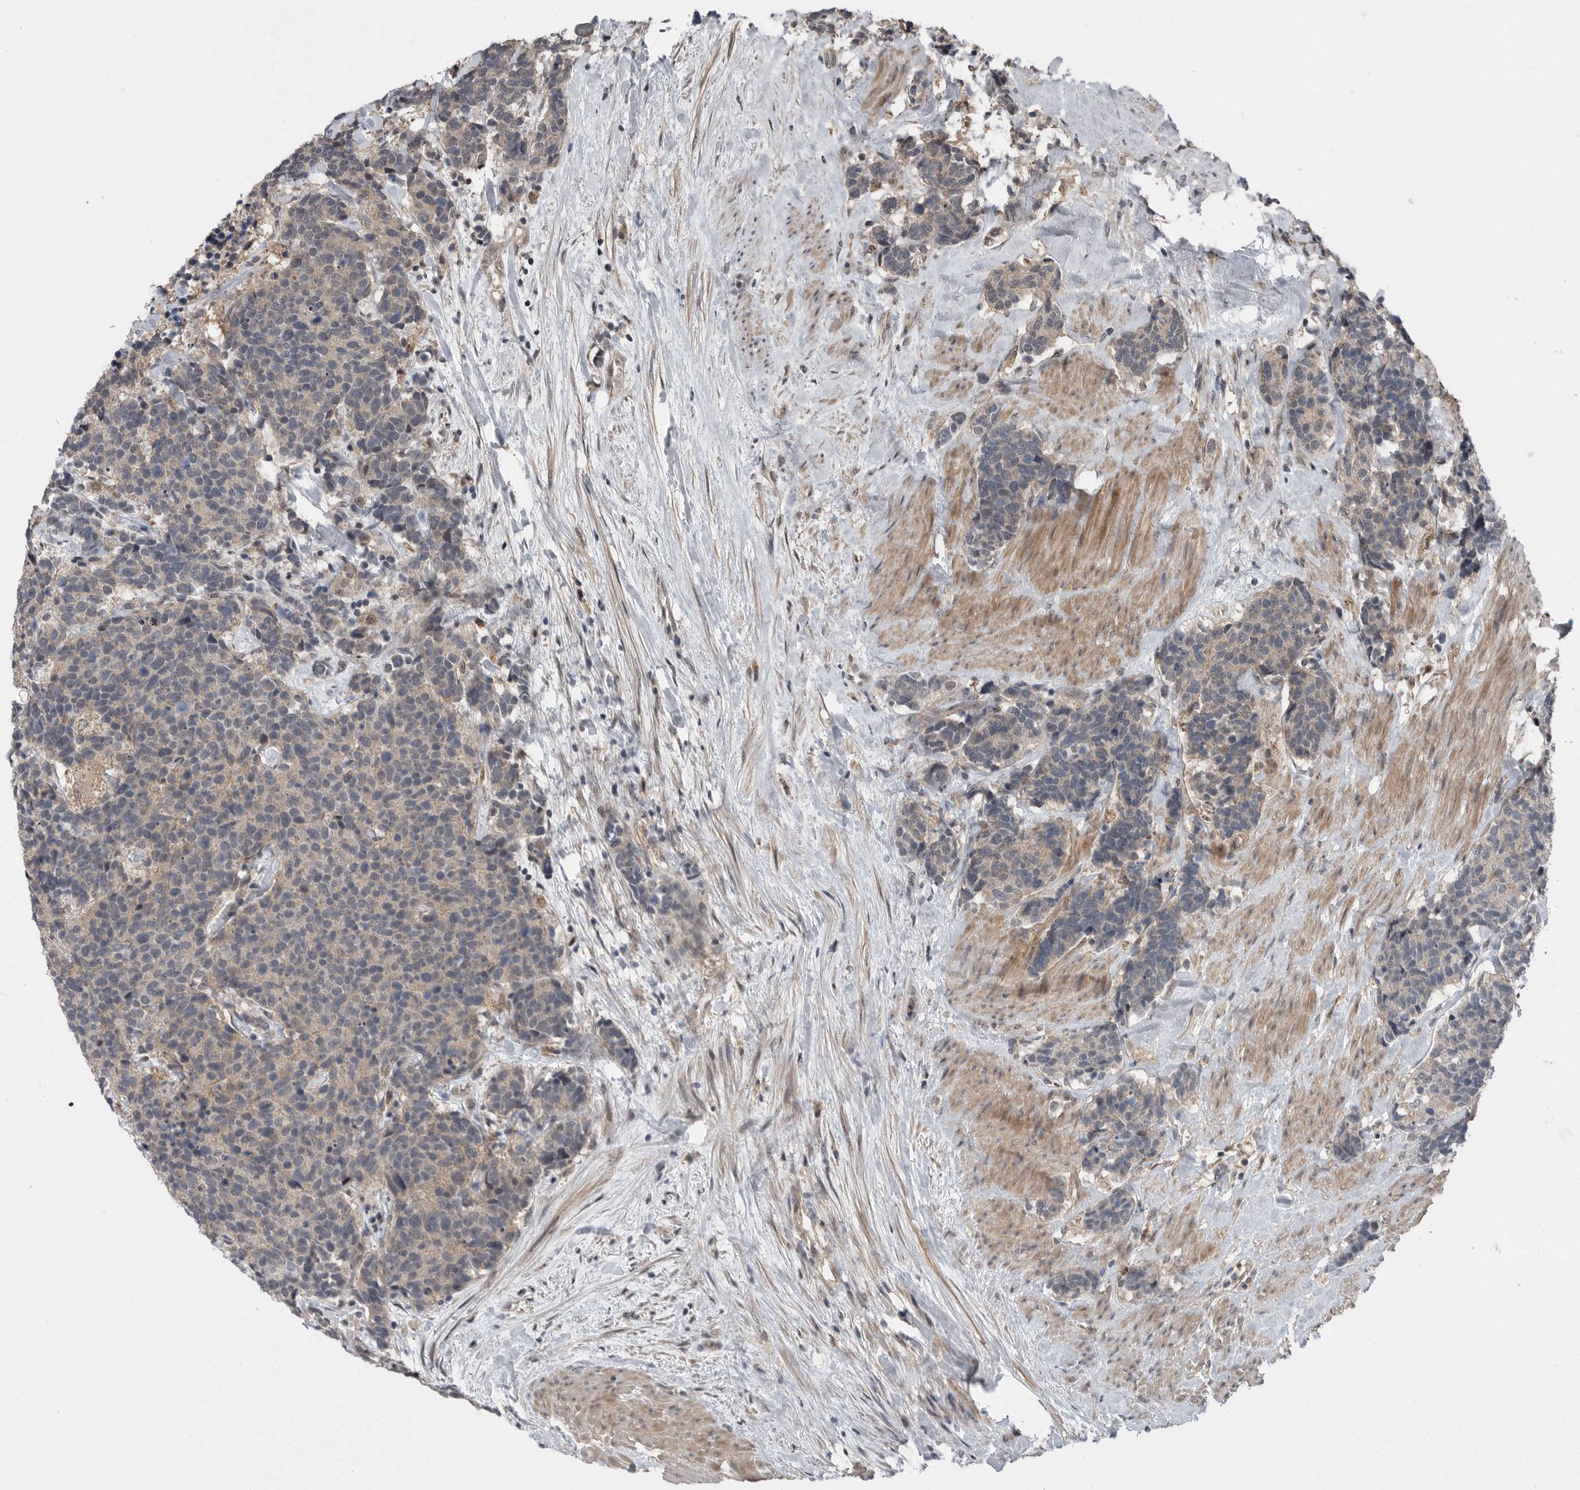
{"staining": {"intensity": "weak", "quantity": "25%-75%", "location": "cytoplasmic/membranous"}, "tissue": "carcinoid", "cell_type": "Tumor cells", "image_type": "cancer", "snomed": [{"axis": "morphology", "description": "Carcinoma, NOS"}, {"axis": "morphology", "description": "Carcinoid, malignant, NOS"}, {"axis": "topography", "description": "Urinary bladder"}], "caption": "Protein expression by immunohistochemistry reveals weak cytoplasmic/membranous expression in approximately 25%-75% of tumor cells in carcinoid.", "gene": "SCP2", "patient": {"sex": "male", "age": 57}}